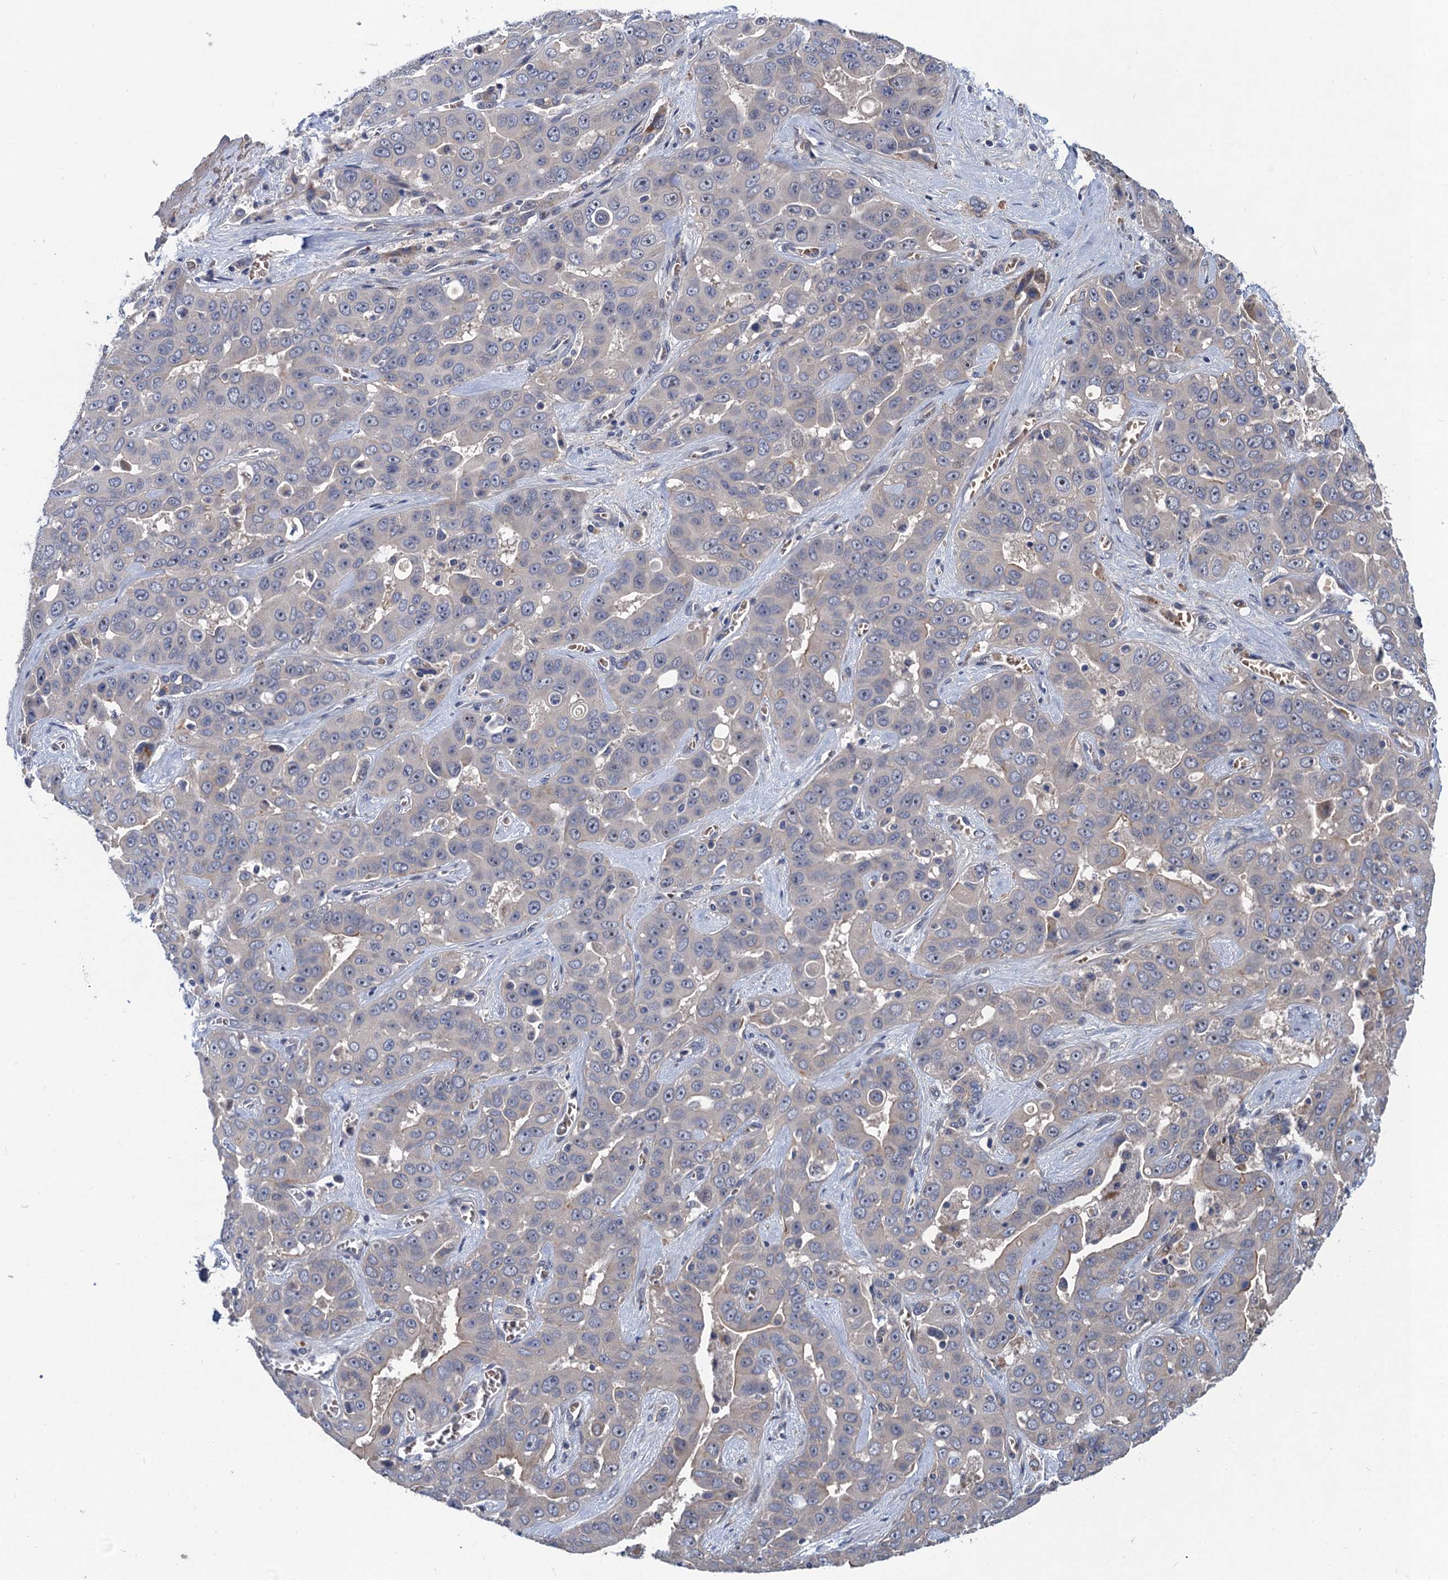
{"staining": {"intensity": "negative", "quantity": "none", "location": "none"}, "tissue": "liver cancer", "cell_type": "Tumor cells", "image_type": "cancer", "snomed": [{"axis": "morphology", "description": "Cholangiocarcinoma"}, {"axis": "topography", "description": "Liver"}], "caption": "A high-resolution photomicrograph shows immunohistochemistry (IHC) staining of liver cancer, which shows no significant staining in tumor cells.", "gene": "TRAF7", "patient": {"sex": "female", "age": 52}}